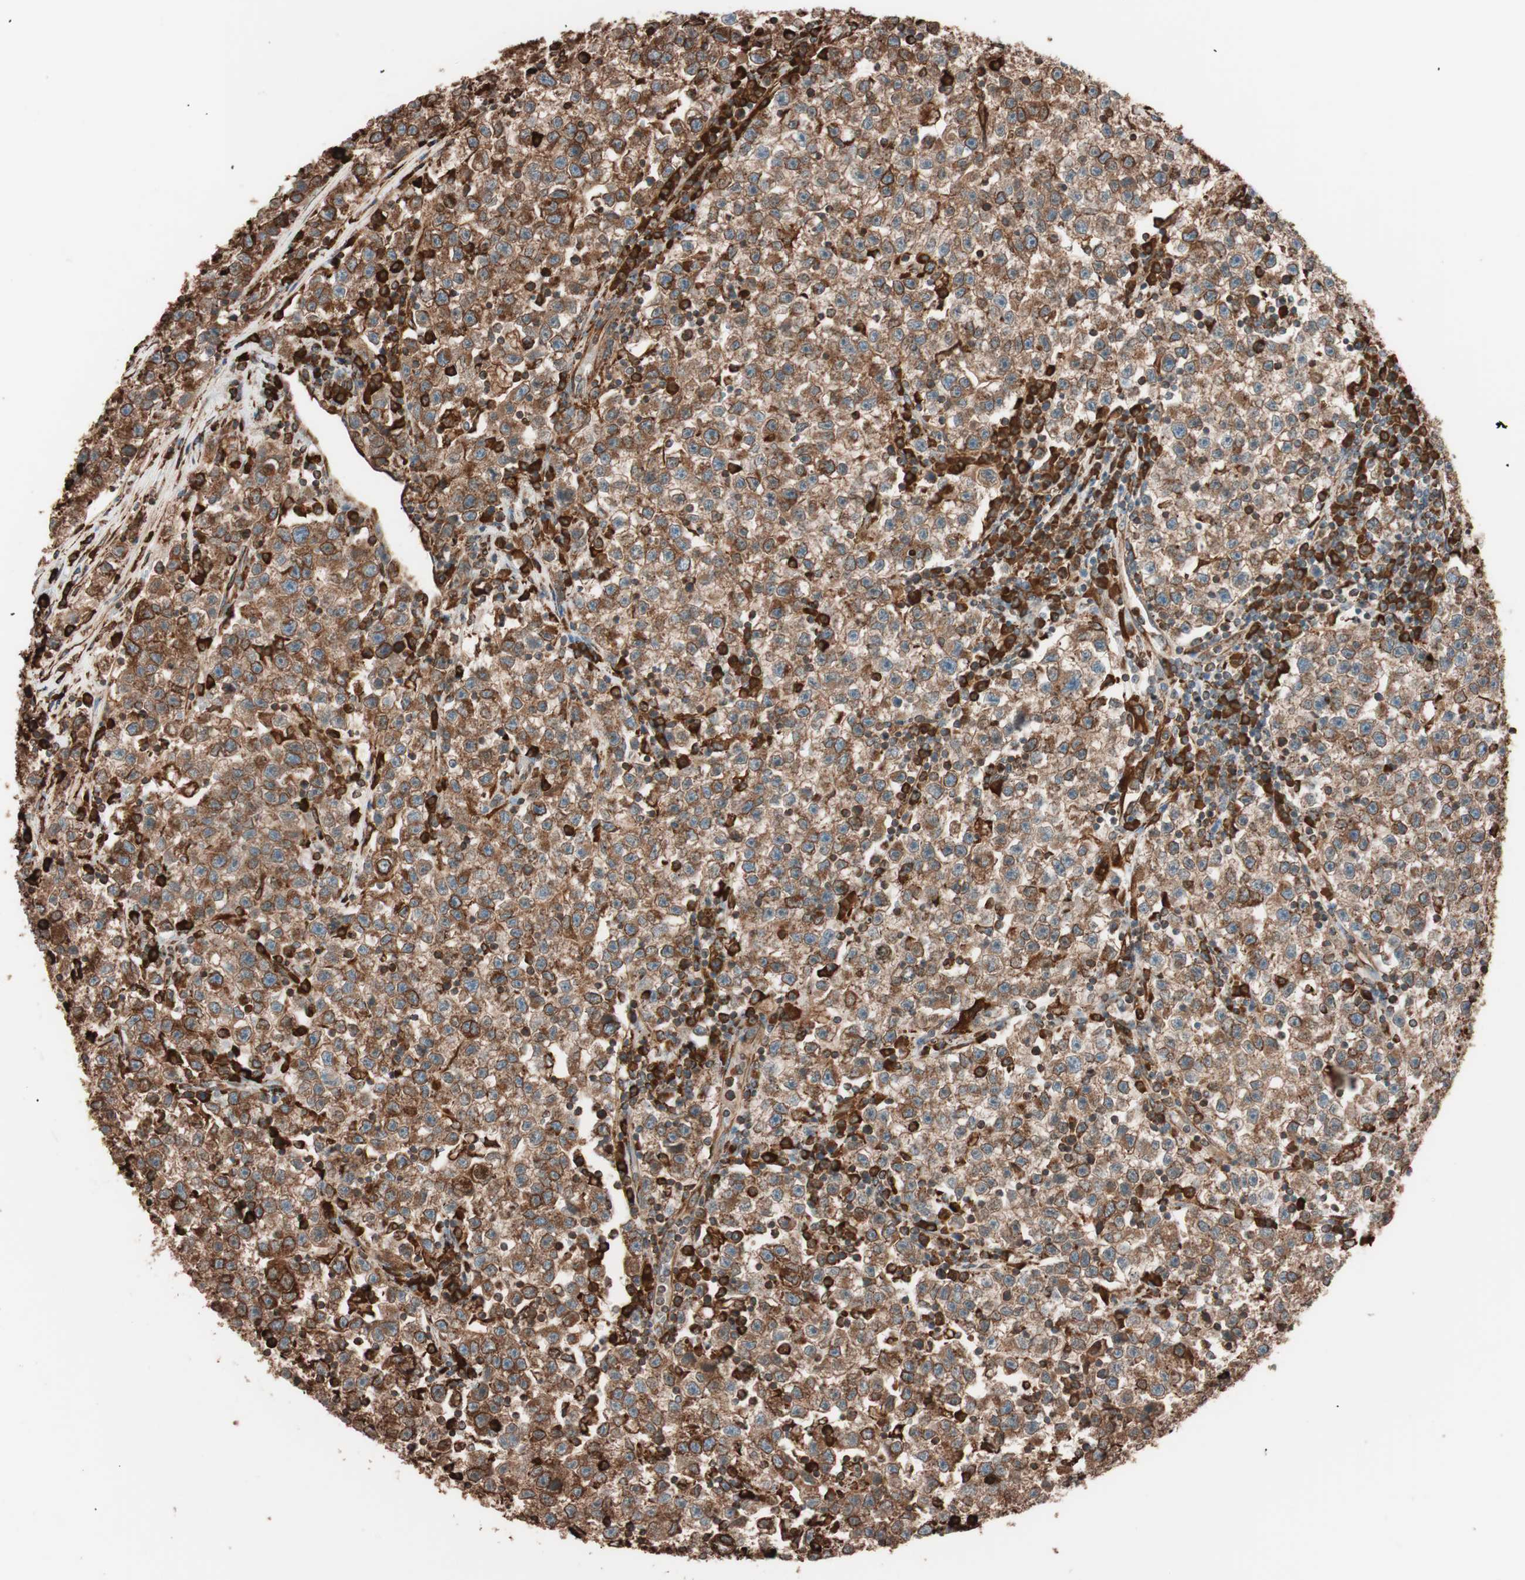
{"staining": {"intensity": "moderate", "quantity": ">75%", "location": "cytoplasmic/membranous"}, "tissue": "testis cancer", "cell_type": "Tumor cells", "image_type": "cancer", "snomed": [{"axis": "morphology", "description": "Seminoma, NOS"}, {"axis": "topography", "description": "Testis"}], "caption": "There is medium levels of moderate cytoplasmic/membranous positivity in tumor cells of testis cancer (seminoma), as demonstrated by immunohistochemical staining (brown color).", "gene": "VEGFA", "patient": {"sex": "male", "age": 22}}